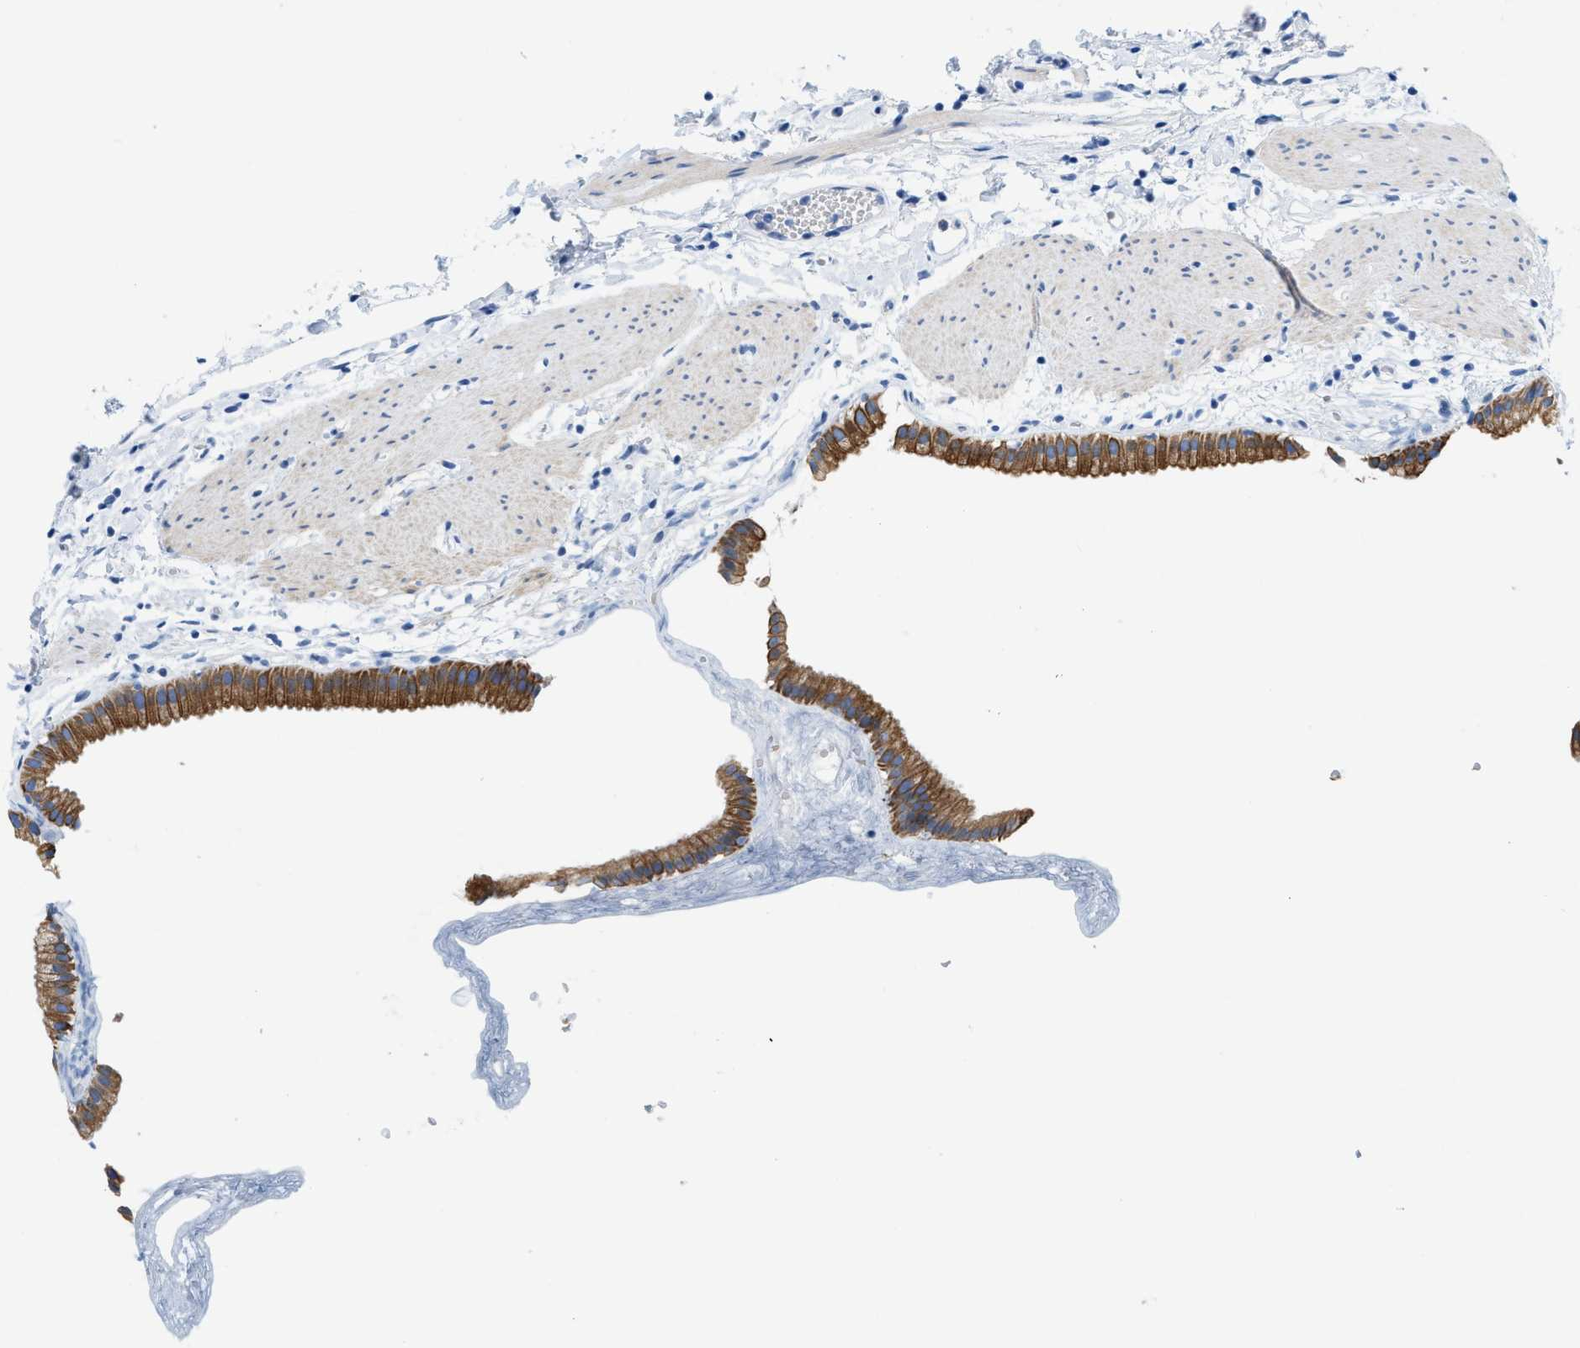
{"staining": {"intensity": "strong", "quantity": ">75%", "location": "cytoplasmic/membranous"}, "tissue": "gallbladder", "cell_type": "Glandular cells", "image_type": "normal", "snomed": [{"axis": "morphology", "description": "Normal tissue, NOS"}, {"axis": "topography", "description": "Gallbladder"}], "caption": "The image displays immunohistochemical staining of normal gallbladder. There is strong cytoplasmic/membranous expression is appreciated in about >75% of glandular cells.", "gene": "BPGM", "patient": {"sex": "female", "age": 64}}